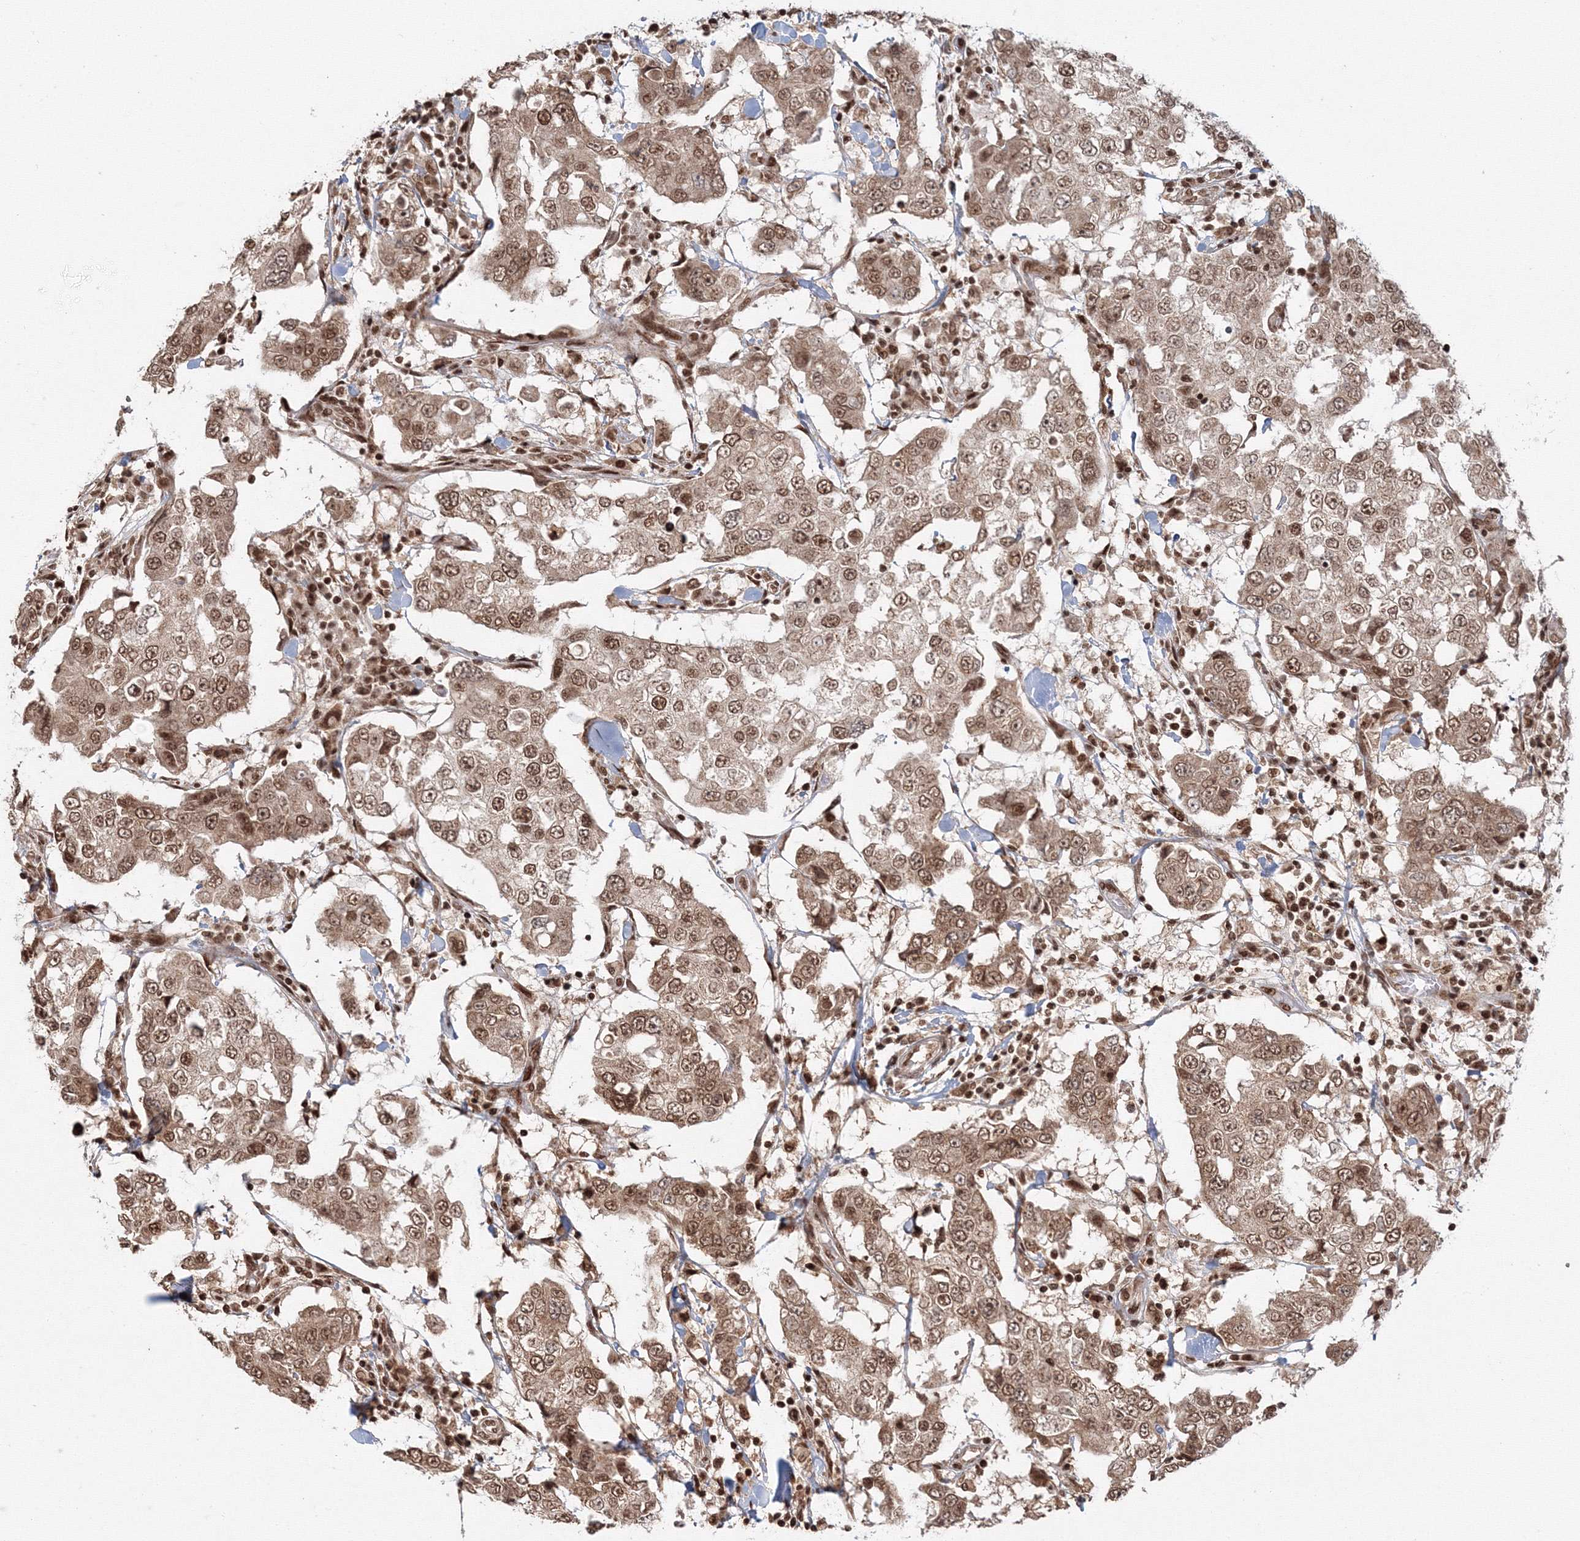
{"staining": {"intensity": "moderate", "quantity": ">75%", "location": "nuclear"}, "tissue": "breast cancer", "cell_type": "Tumor cells", "image_type": "cancer", "snomed": [{"axis": "morphology", "description": "Duct carcinoma"}, {"axis": "topography", "description": "Breast"}], "caption": "Immunohistochemistry (IHC) of human breast cancer (infiltrating ductal carcinoma) exhibits medium levels of moderate nuclear positivity in about >75% of tumor cells.", "gene": "KIF20A", "patient": {"sex": "female", "age": 27}}